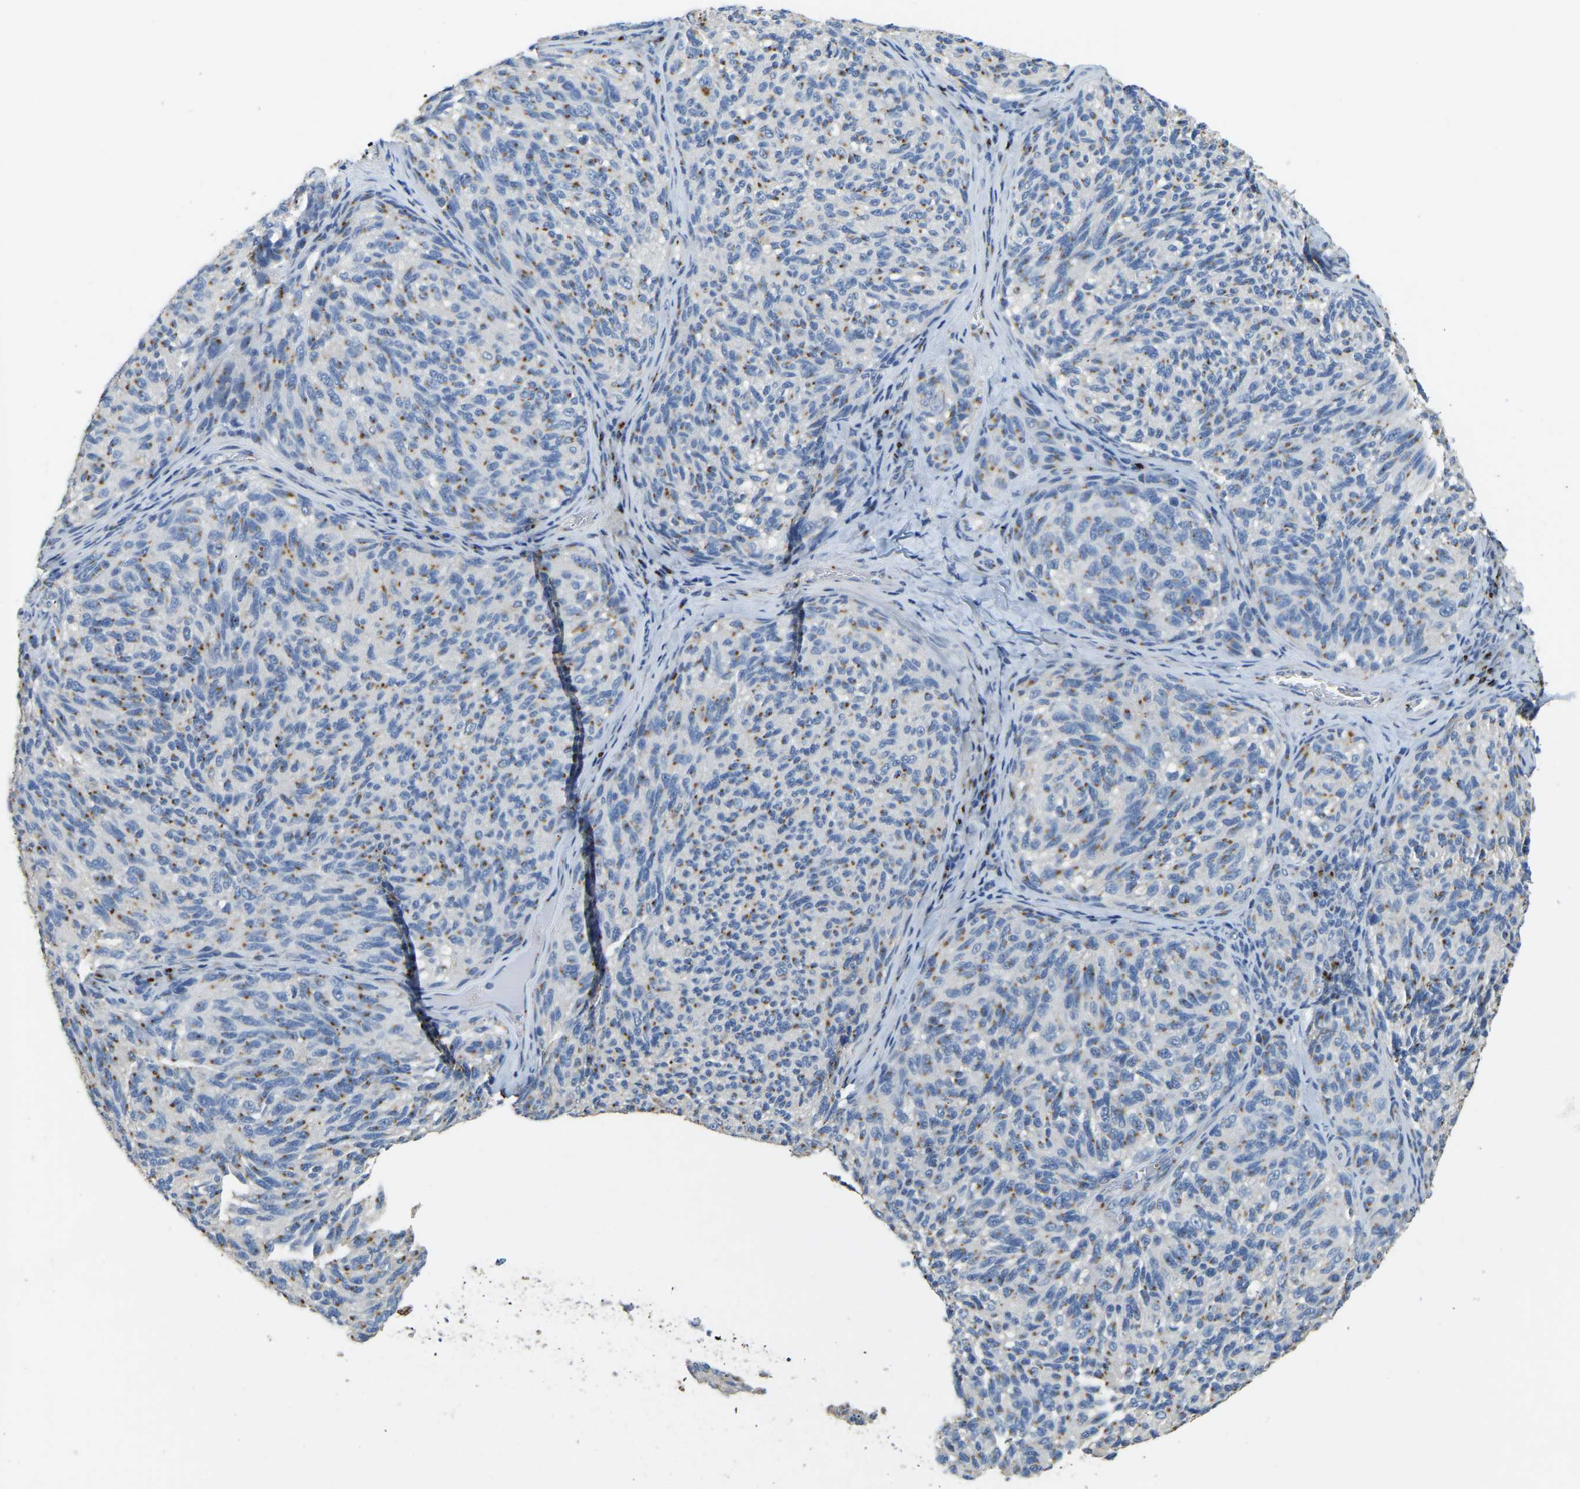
{"staining": {"intensity": "moderate", "quantity": "25%-75%", "location": "cytoplasmic/membranous"}, "tissue": "melanoma", "cell_type": "Tumor cells", "image_type": "cancer", "snomed": [{"axis": "morphology", "description": "Malignant melanoma, NOS"}, {"axis": "topography", "description": "Skin"}], "caption": "Protein analysis of malignant melanoma tissue displays moderate cytoplasmic/membranous expression in about 25%-75% of tumor cells.", "gene": "FAM174A", "patient": {"sex": "female", "age": 73}}